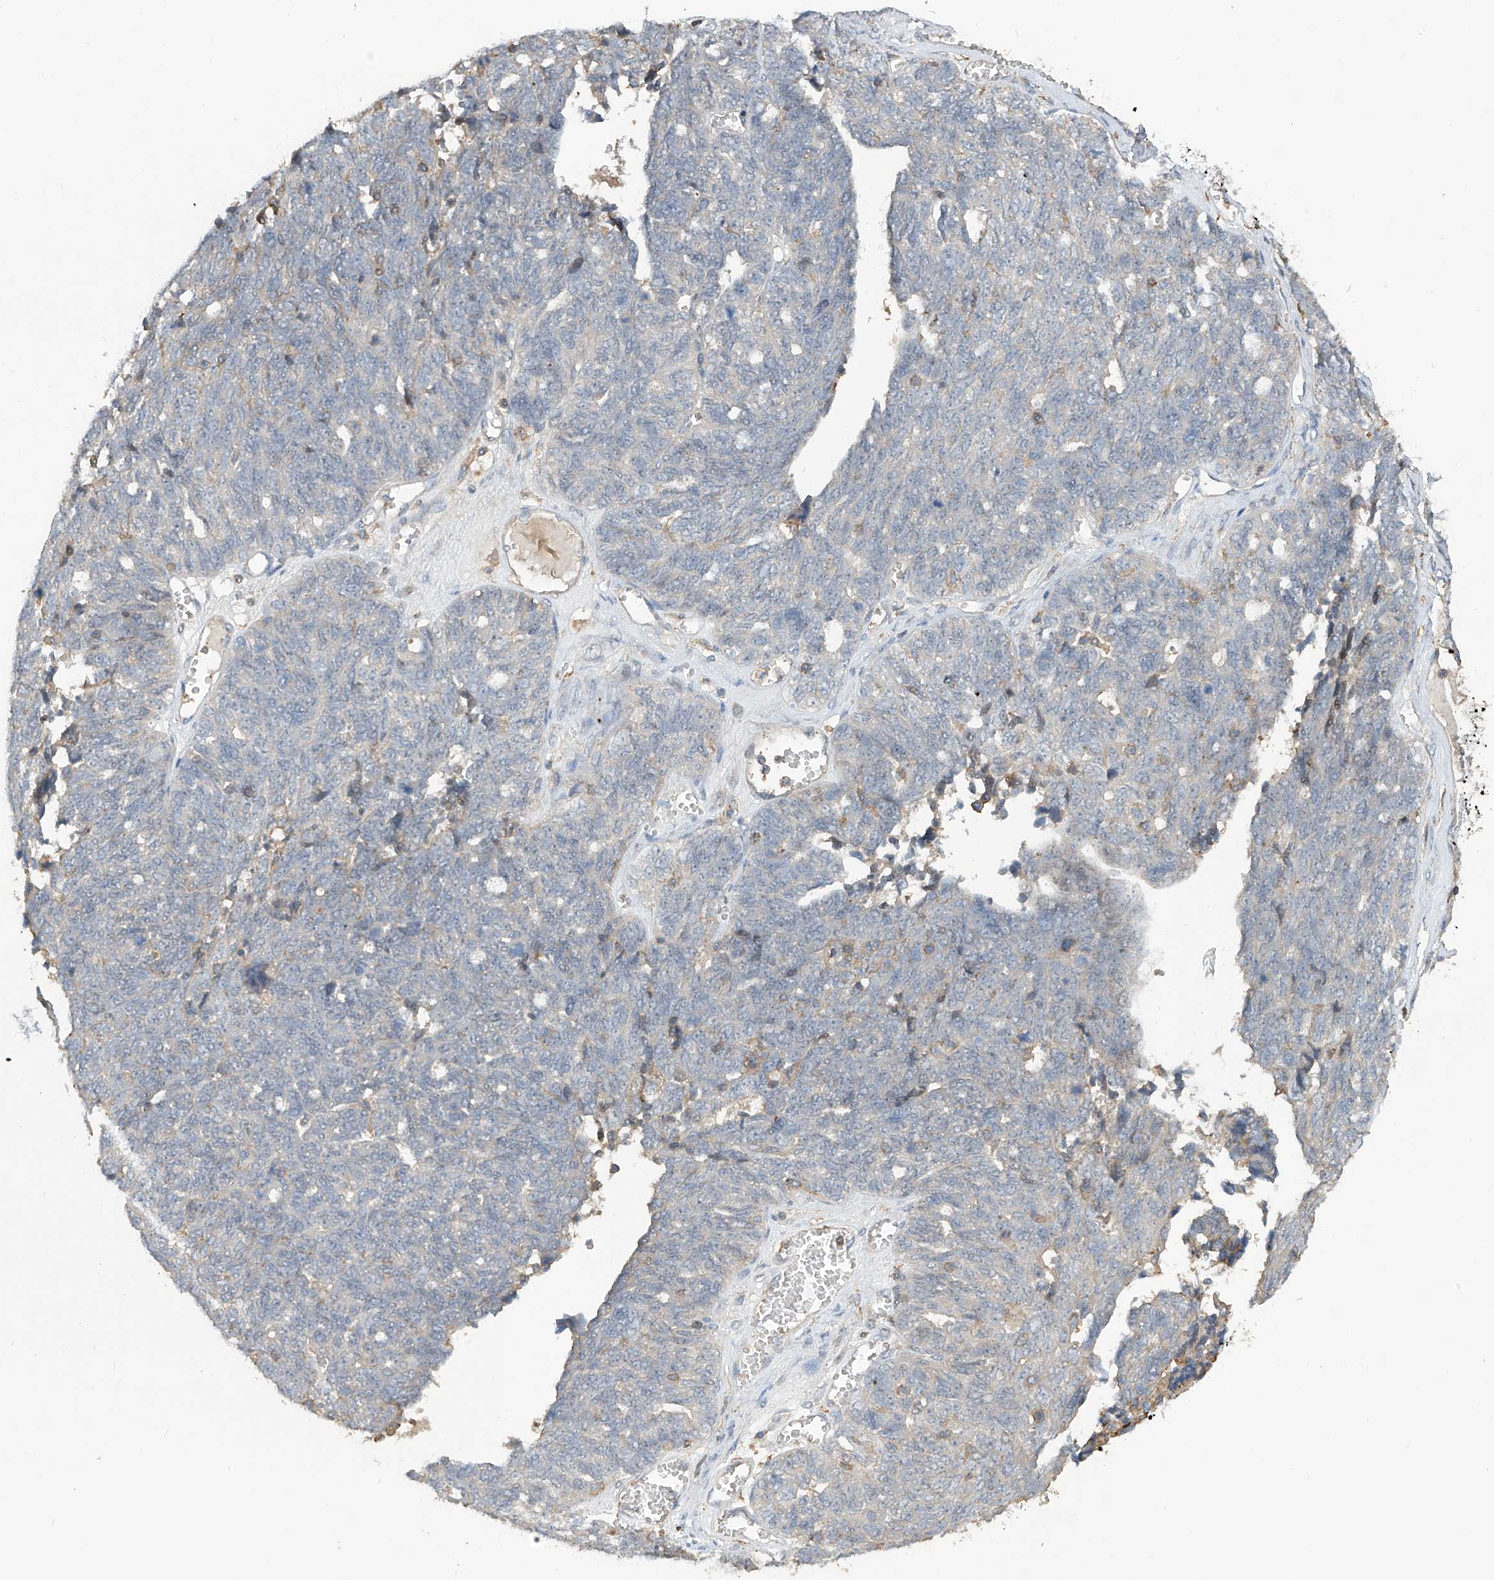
{"staining": {"intensity": "negative", "quantity": "none", "location": "none"}, "tissue": "ovarian cancer", "cell_type": "Tumor cells", "image_type": "cancer", "snomed": [{"axis": "morphology", "description": "Cystadenocarcinoma, serous, NOS"}, {"axis": "topography", "description": "Ovary"}], "caption": "Immunohistochemistry of human ovarian cancer (serous cystadenocarcinoma) shows no expression in tumor cells.", "gene": "SLFN14", "patient": {"sex": "female", "age": 79}}